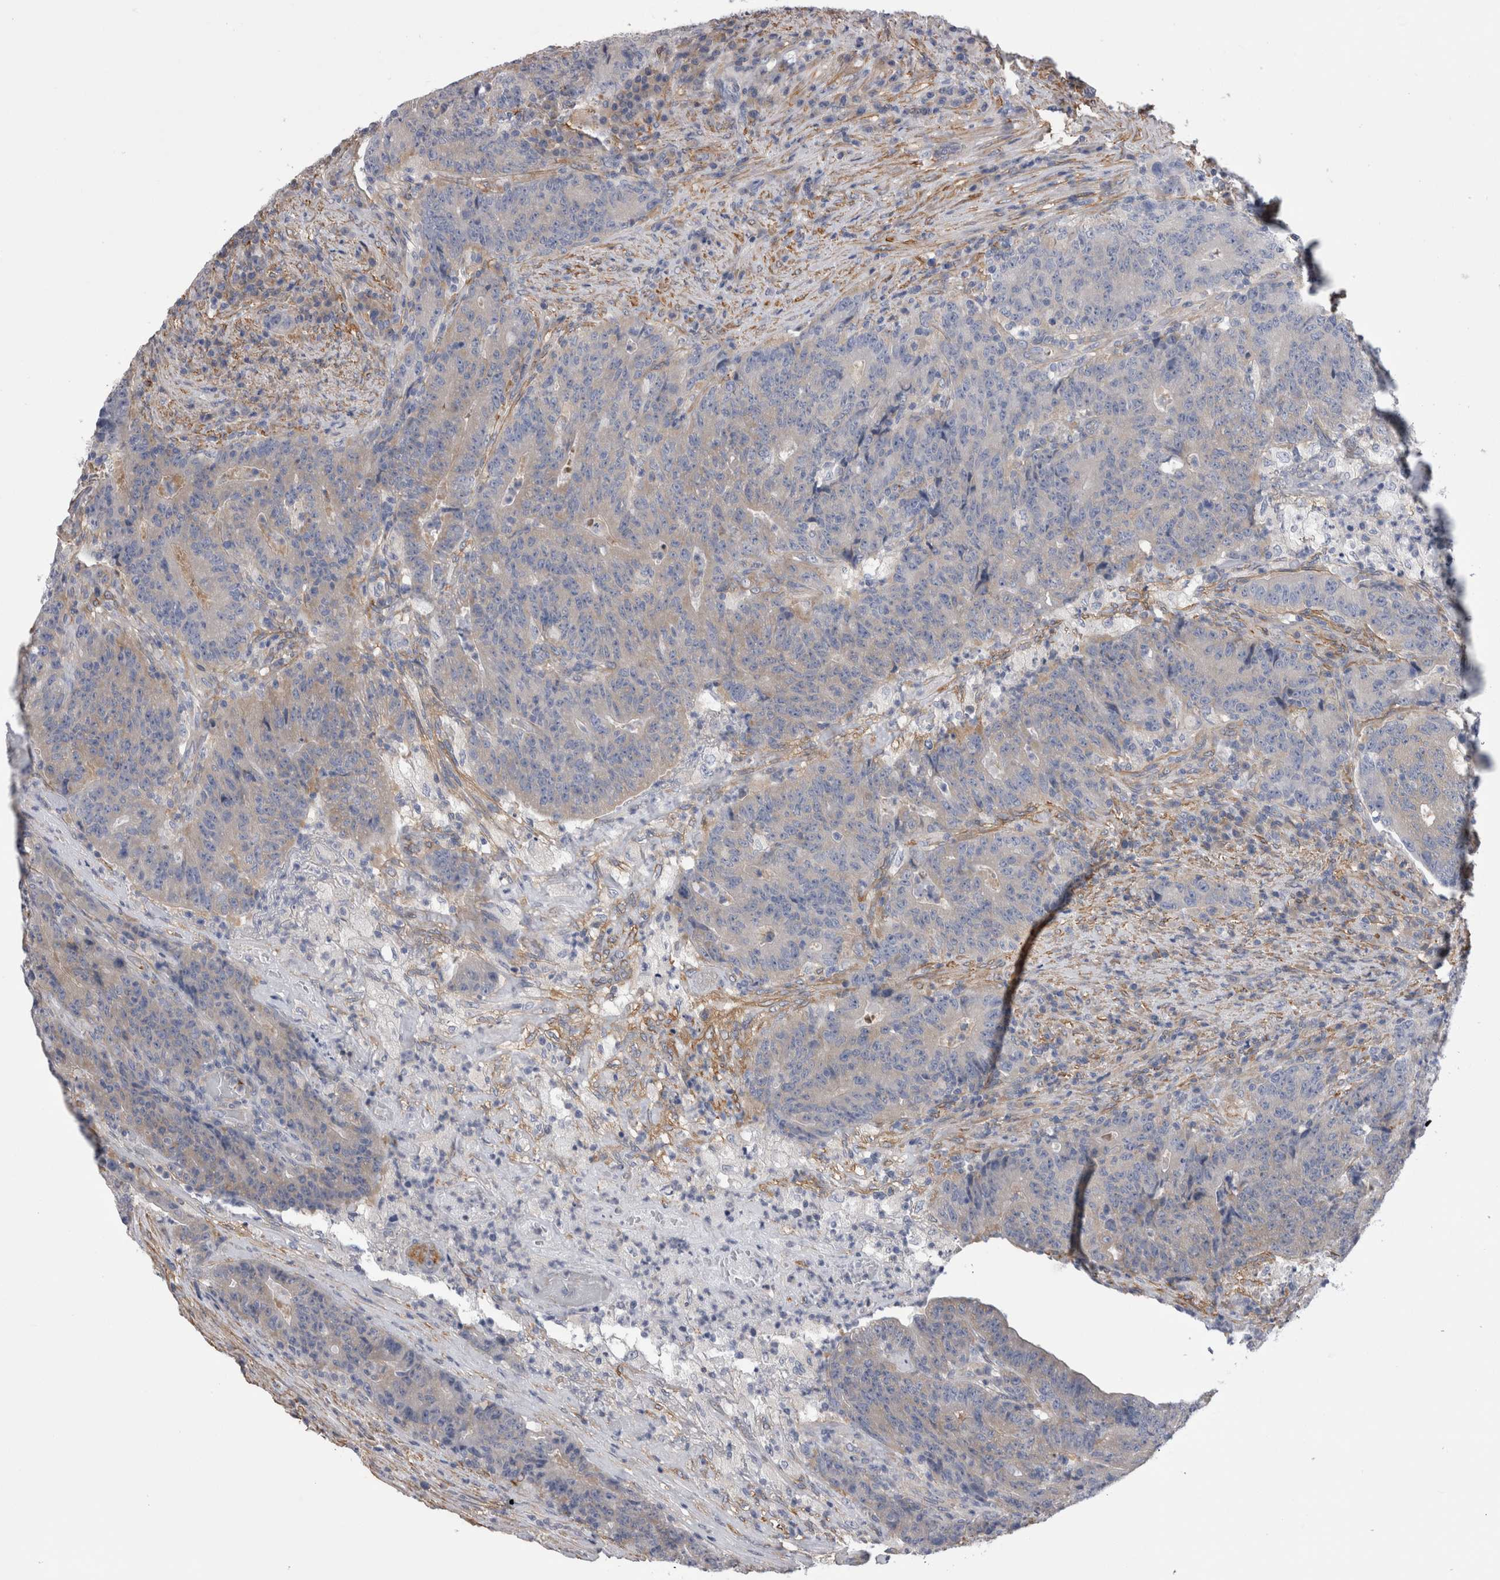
{"staining": {"intensity": "negative", "quantity": "none", "location": "none"}, "tissue": "colorectal cancer", "cell_type": "Tumor cells", "image_type": "cancer", "snomed": [{"axis": "morphology", "description": "Normal tissue, NOS"}, {"axis": "morphology", "description": "Adenocarcinoma, NOS"}, {"axis": "topography", "description": "Colon"}], "caption": "Tumor cells are negative for protein expression in human colorectal cancer (adenocarcinoma).", "gene": "EPRS1", "patient": {"sex": "female", "age": 75}}